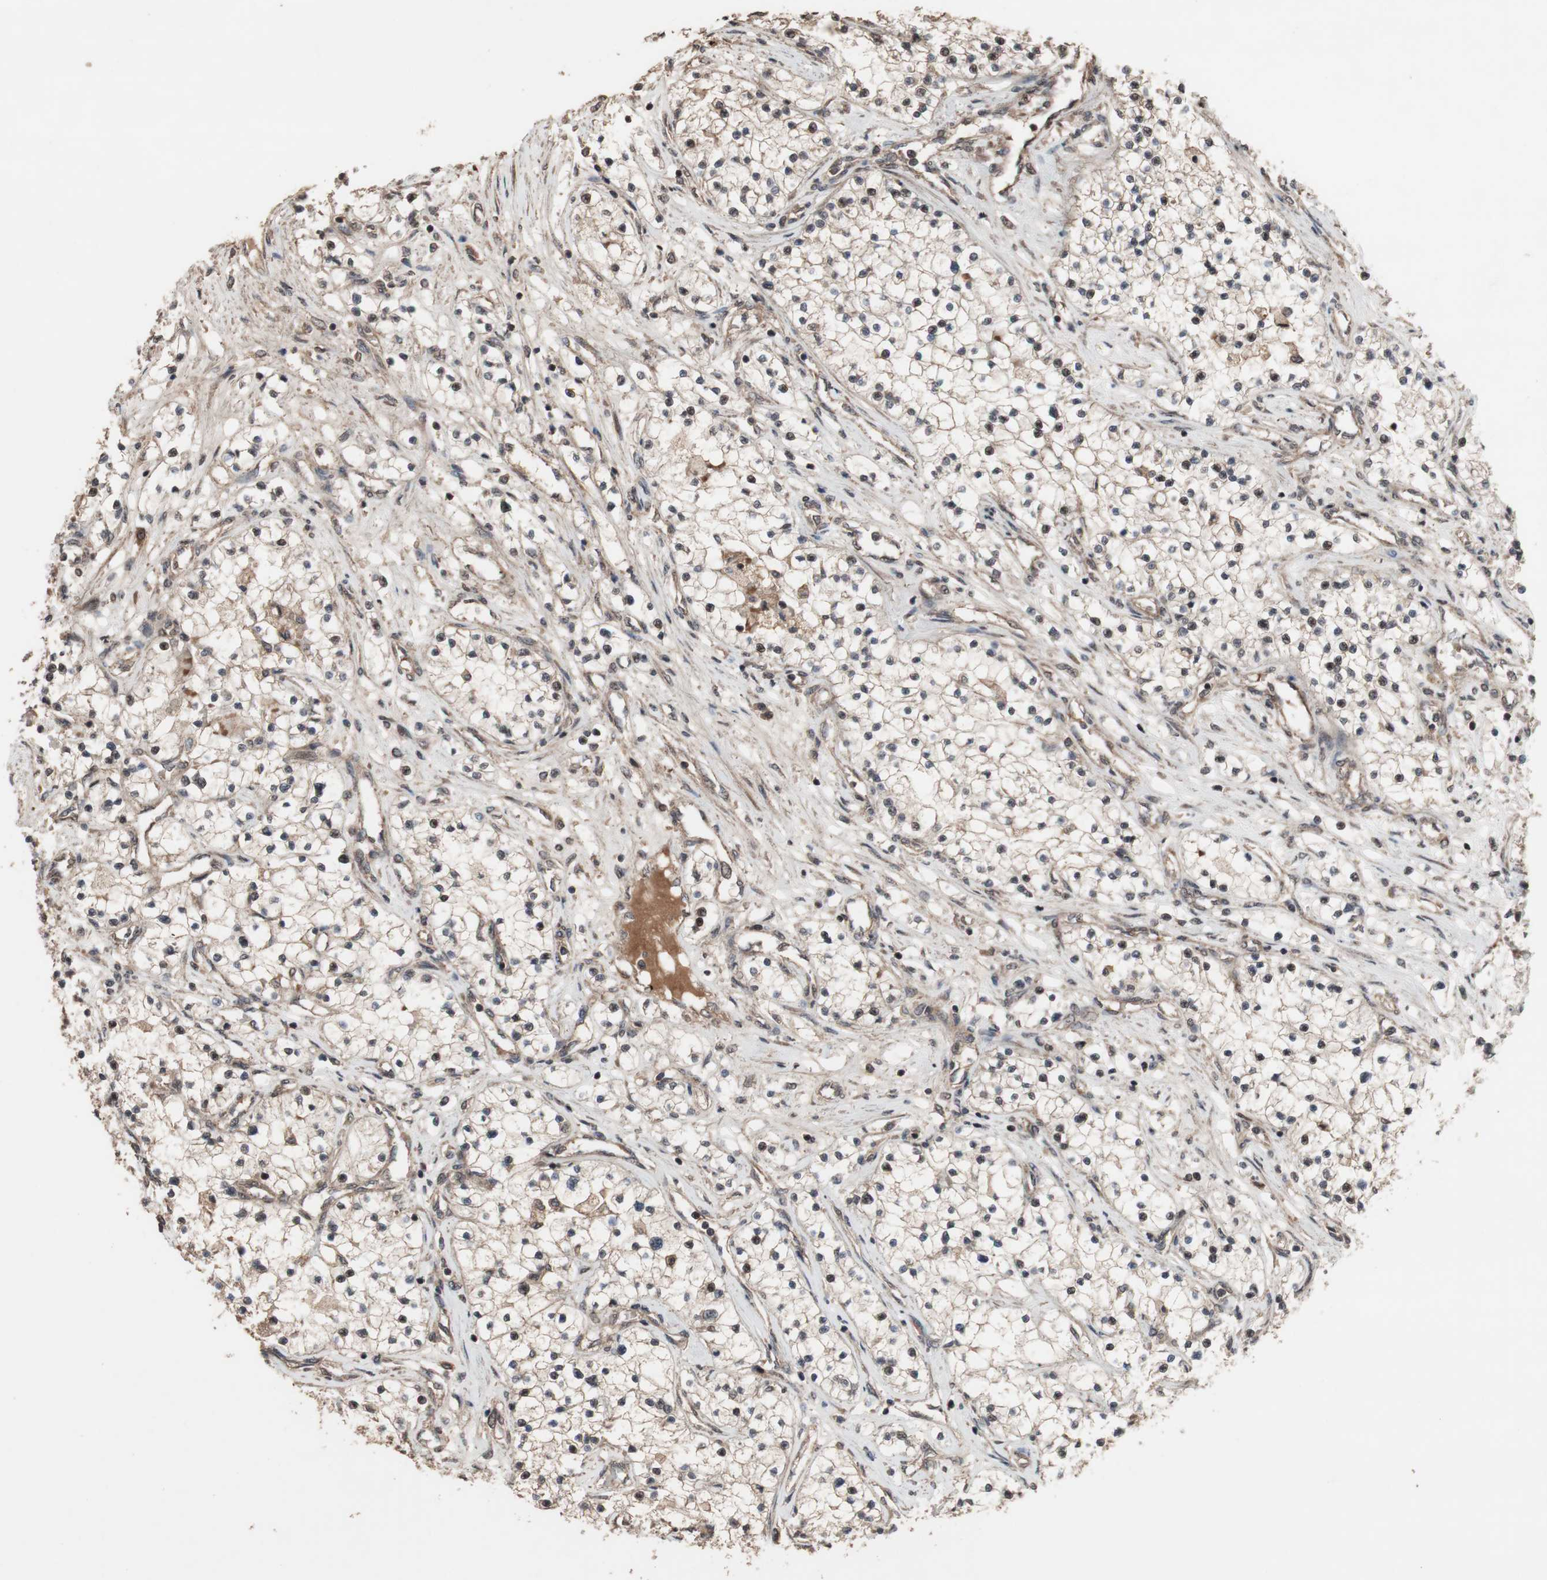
{"staining": {"intensity": "moderate", "quantity": ">75%", "location": "cytoplasmic/membranous"}, "tissue": "renal cancer", "cell_type": "Tumor cells", "image_type": "cancer", "snomed": [{"axis": "morphology", "description": "Adenocarcinoma, NOS"}, {"axis": "topography", "description": "Kidney"}], "caption": "DAB (3,3'-diaminobenzidine) immunohistochemical staining of human renal cancer exhibits moderate cytoplasmic/membranous protein staining in approximately >75% of tumor cells.", "gene": "KANSL1", "patient": {"sex": "male", "age": 68}}